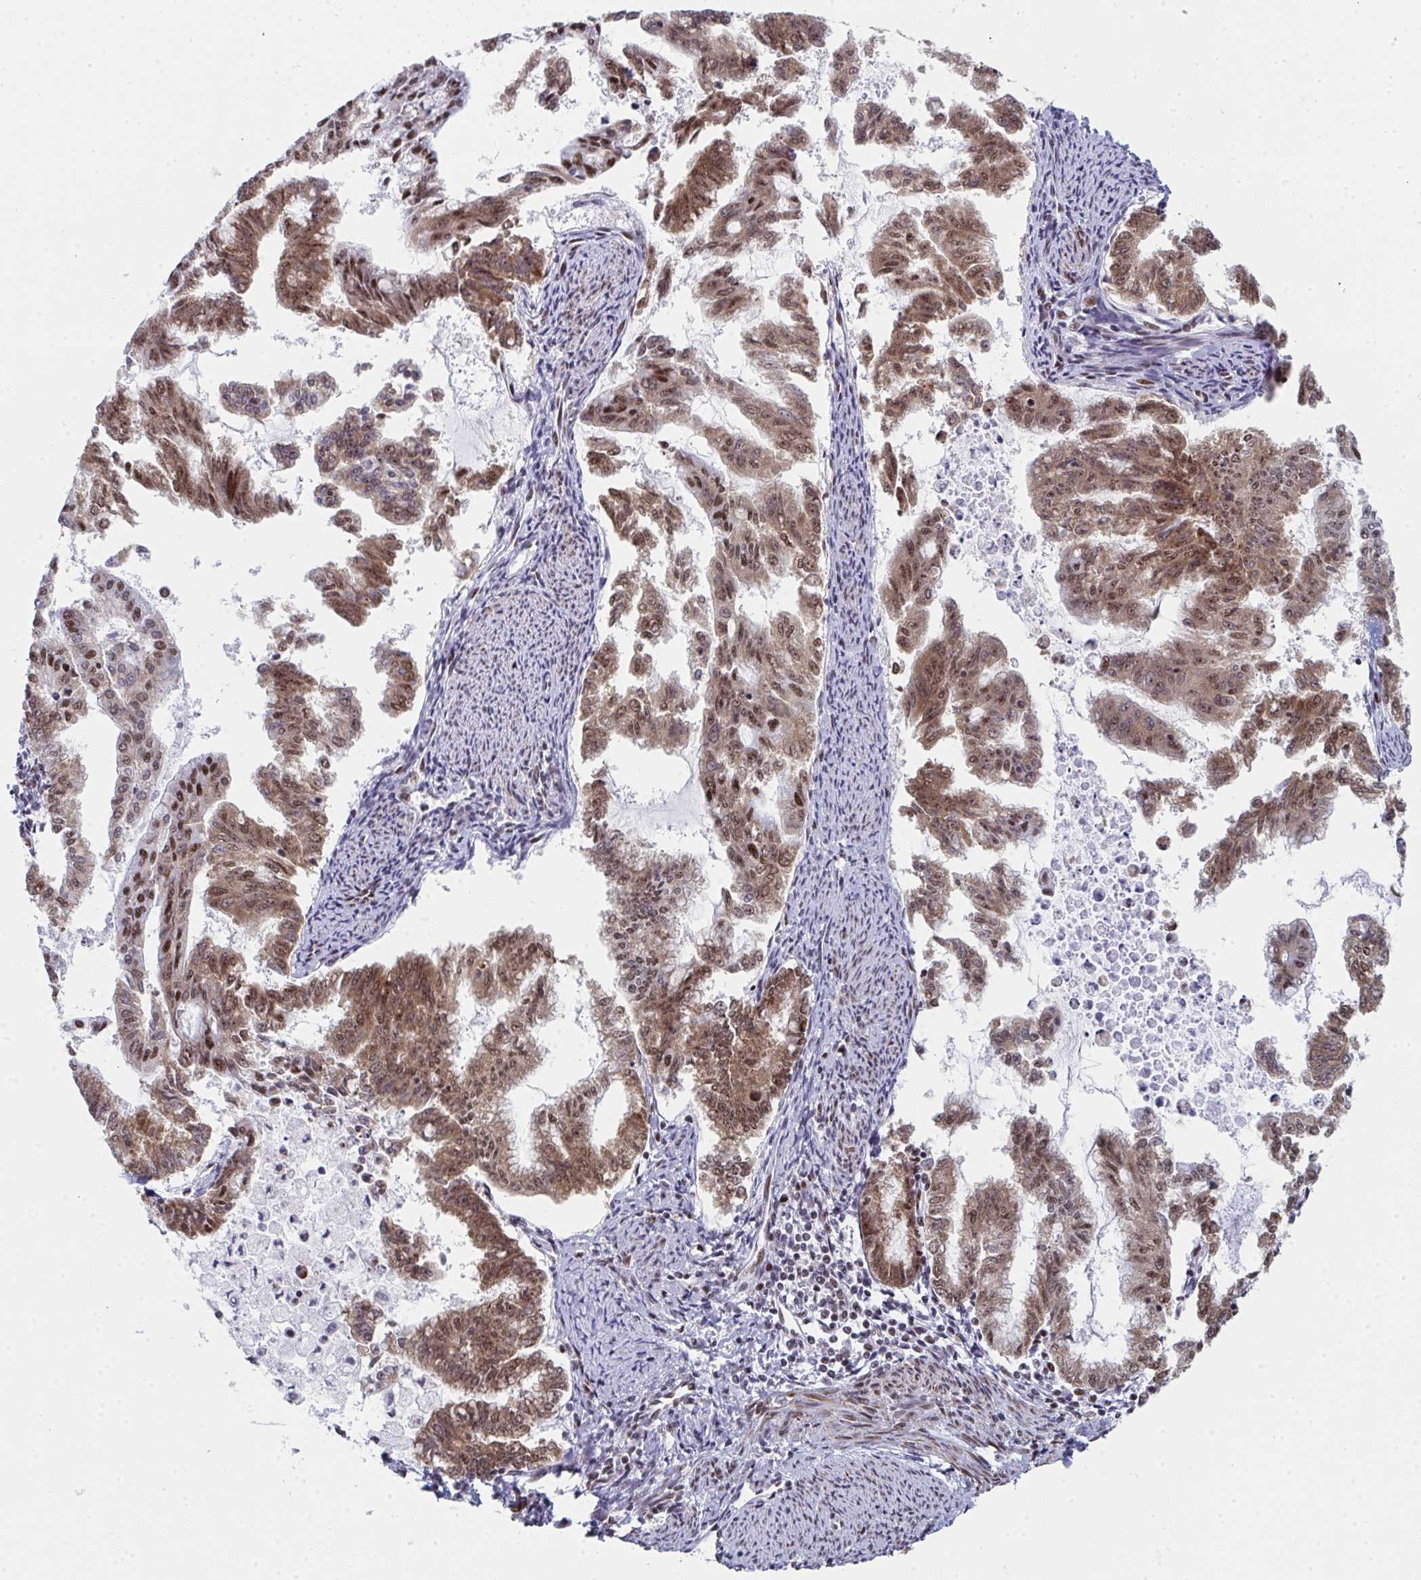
{"staining": {"intensity": "moderate", "quantity": ">75%", "location": "cytoplasmic/membranous,nuclear"}, "tissue": "endometrial cancer", "cell_type": "Tumor cells", "image_type": "cancer", "snomed": [{"axis": "morphology", "description": "Adenocarcinoma, NOS"}, {"axis": "topography", "description": "Endometrium"}], "caption": "This image exhibits immunohistochemistry (IHC) staining of endometrial adenocarcinoma, with medium moderate cytoplasmic/membranous and nuclear expression in about >75% of tumor cells.", "gene": "SNRNP70", "patient": {"sex": "female", "age": 79}}